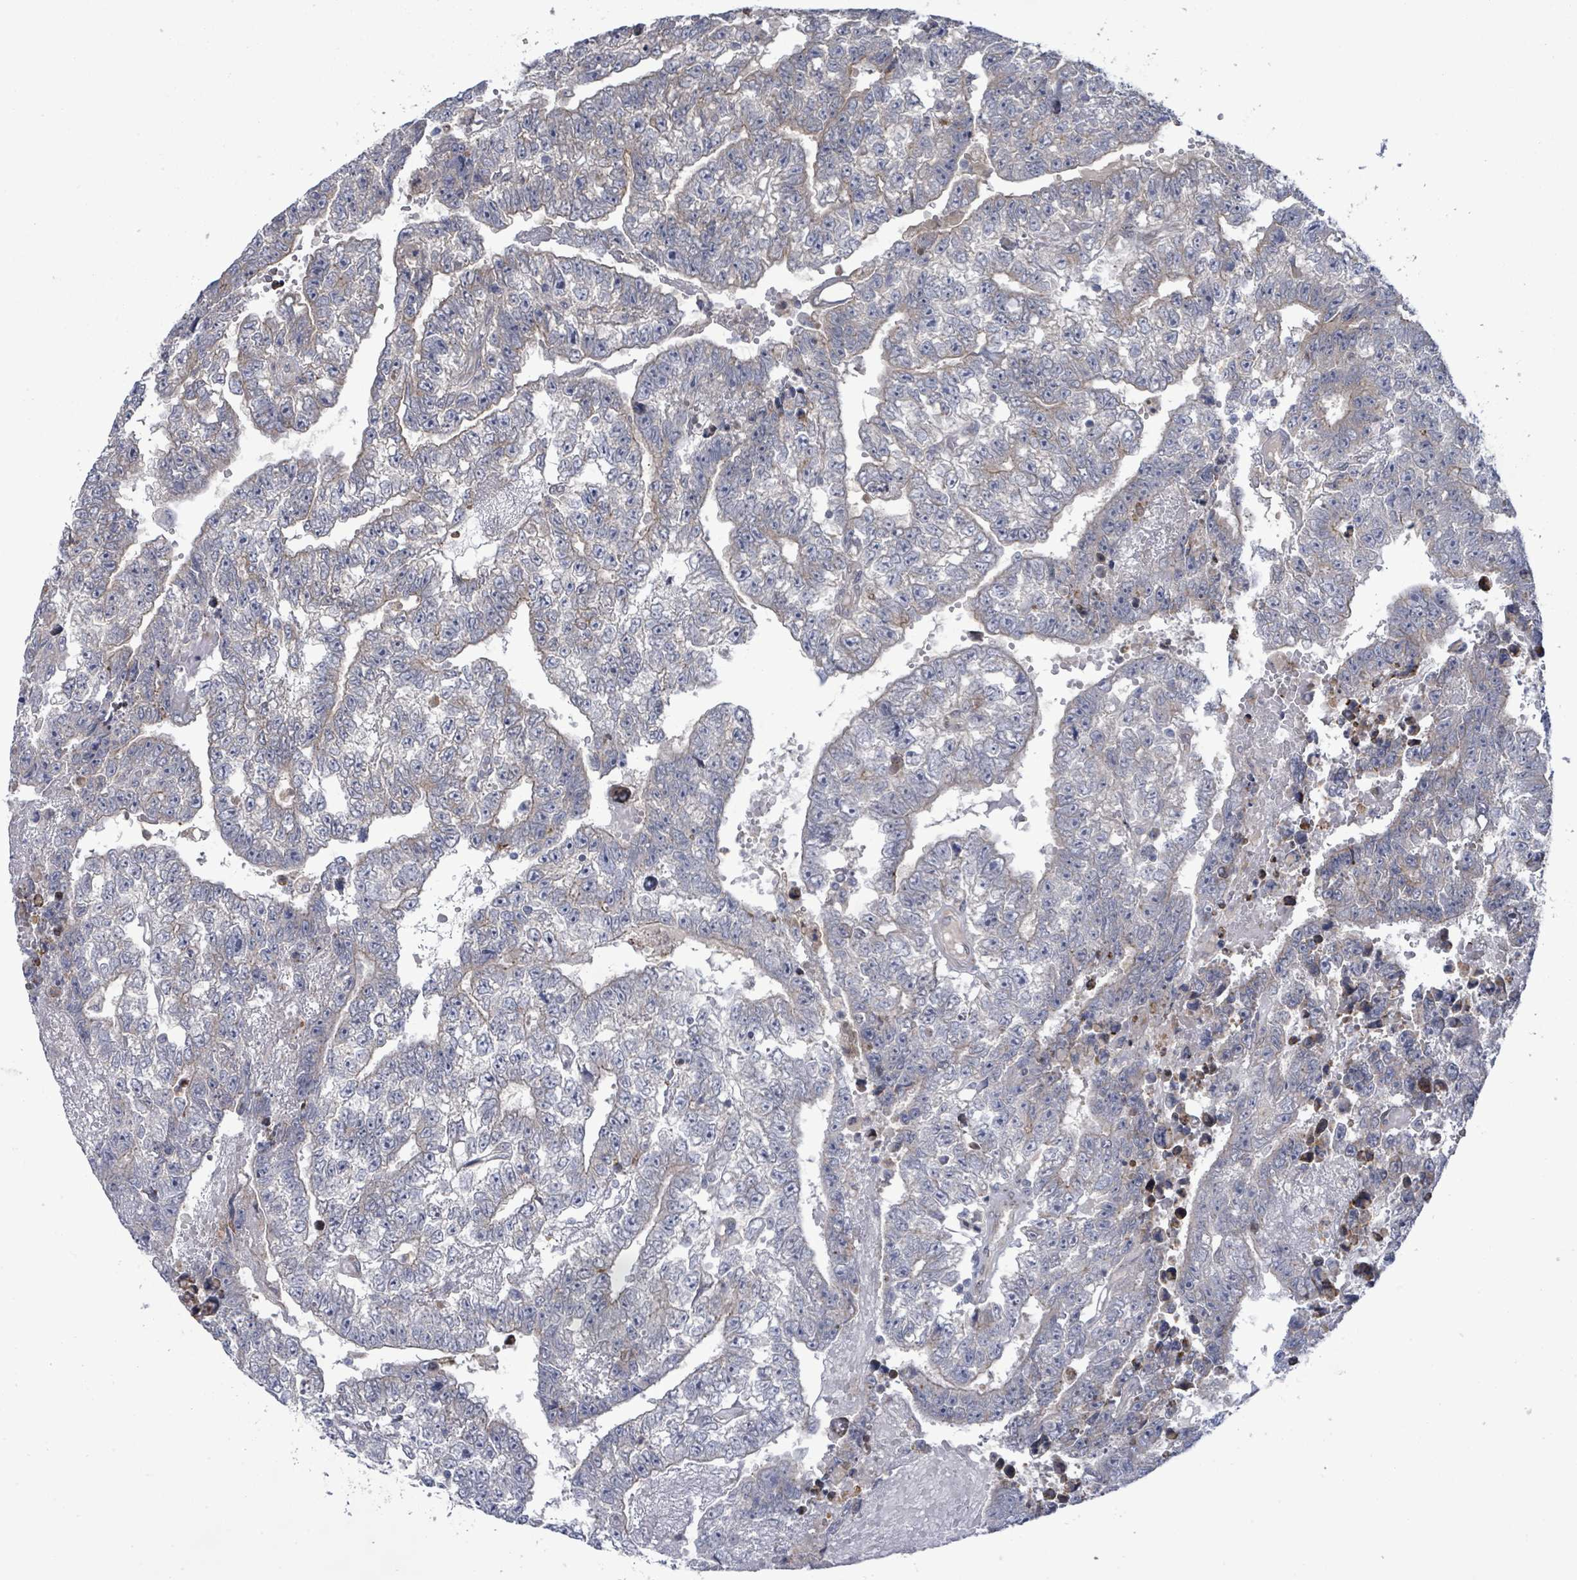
{"staining": {"intensity": "negative", "quantity": "none", "location": "none"}, "tissue": "testis cancer", "cell_type": "Tumor cells", "image_type": "cancer", "snomed": [{"axis": "morphology", "description": "Carcinoma, Embryonal, NOS"}, {"axis": "topography", "description": "Testis"}], "caption": "Immunohistochemistry of embryonal carcinoma (testis) displays no staining in tumor cells. (DAB (3,3'-diaminobenzidine) immunohistochemistry with hematoxylin counter stain).", "gene": "SLIT3", "patient": {"sex": "male", "age": 25}}